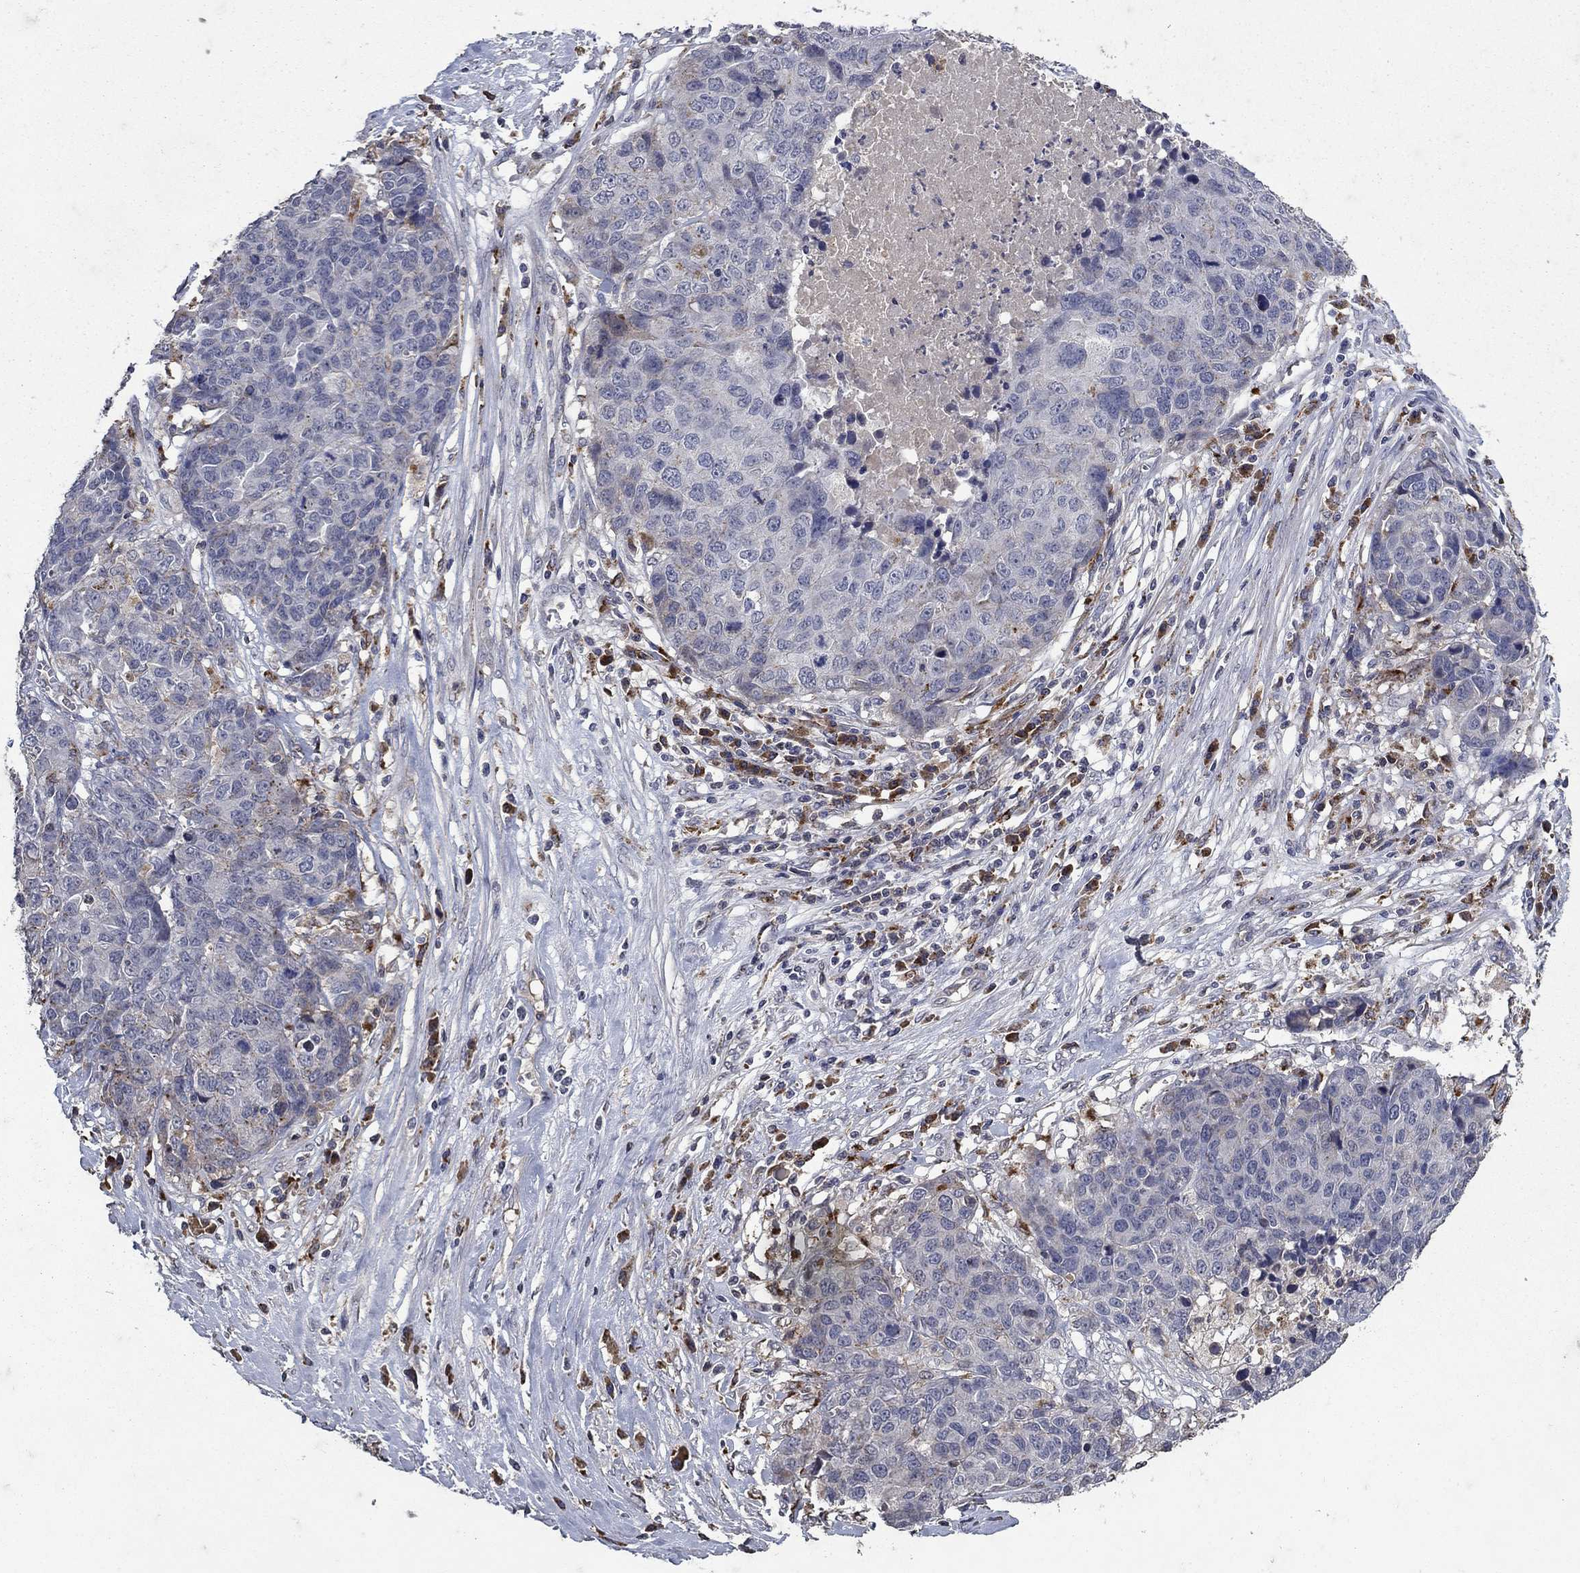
{"staining": {"intensity": "negative", "quantity": "none", "location": "none"}, "tissue": "ovarian cancer", "cell_type": "Tumor cells", "image_type": "cancer", "snomed": [{"axis": "morphology", "description": "Cystadenocarcinoma, serous, NOS"}, {"axis": "topography", "description": "Ovary"}], "caption": "Ovarian cancer was stained to show a protein in brown. There is no significant expression in tumor cells. (DAB (3,3'-diaminobenzidine) immunohistochemistry (IHC) visualized using brightfield microscopy, high magnification).", "gene": "NPC2", "patient": {"sex": "female", "age": 87}}